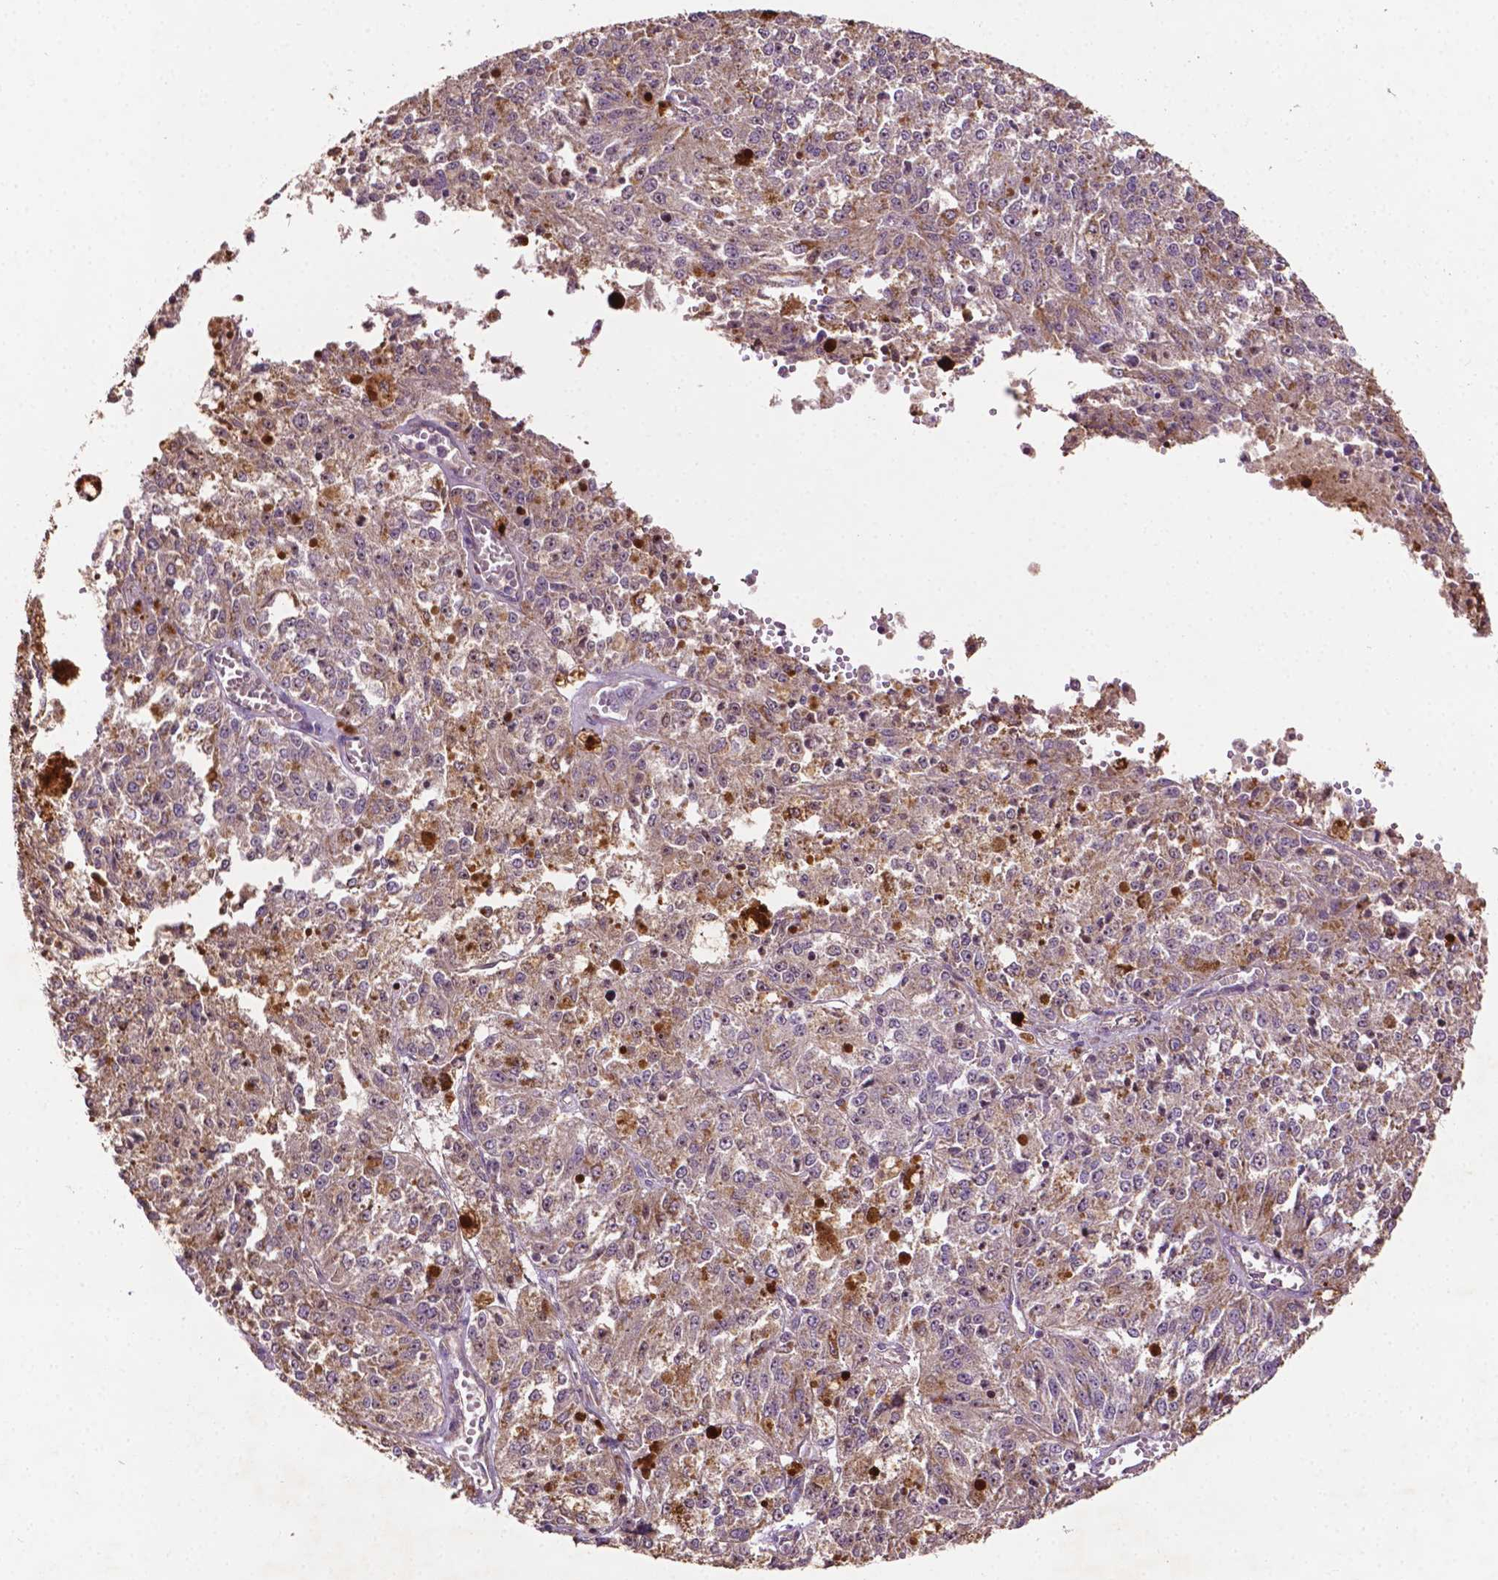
{"staining": {"intensity": "negative", "quantity": "none", "location": "none"}, "tissue": "melanoma", "cell_type": "Tumor cells", "image_type": "cancer", "snomed": [{"axis": "morphology", "description": "Malignant melanoma, Metastatic site"}, {"axis": "topography", "description": "Lymph node"}], "caption": "This histopathology image is of malignant melanoma (metastatic site) stained with immunohistochemistry to label a protein in brown with the nuclei are counter-stained blue. There is no expression in tumor cells.", "gene": "LRR1", "patient": {"sex": "female", "age": 64}}